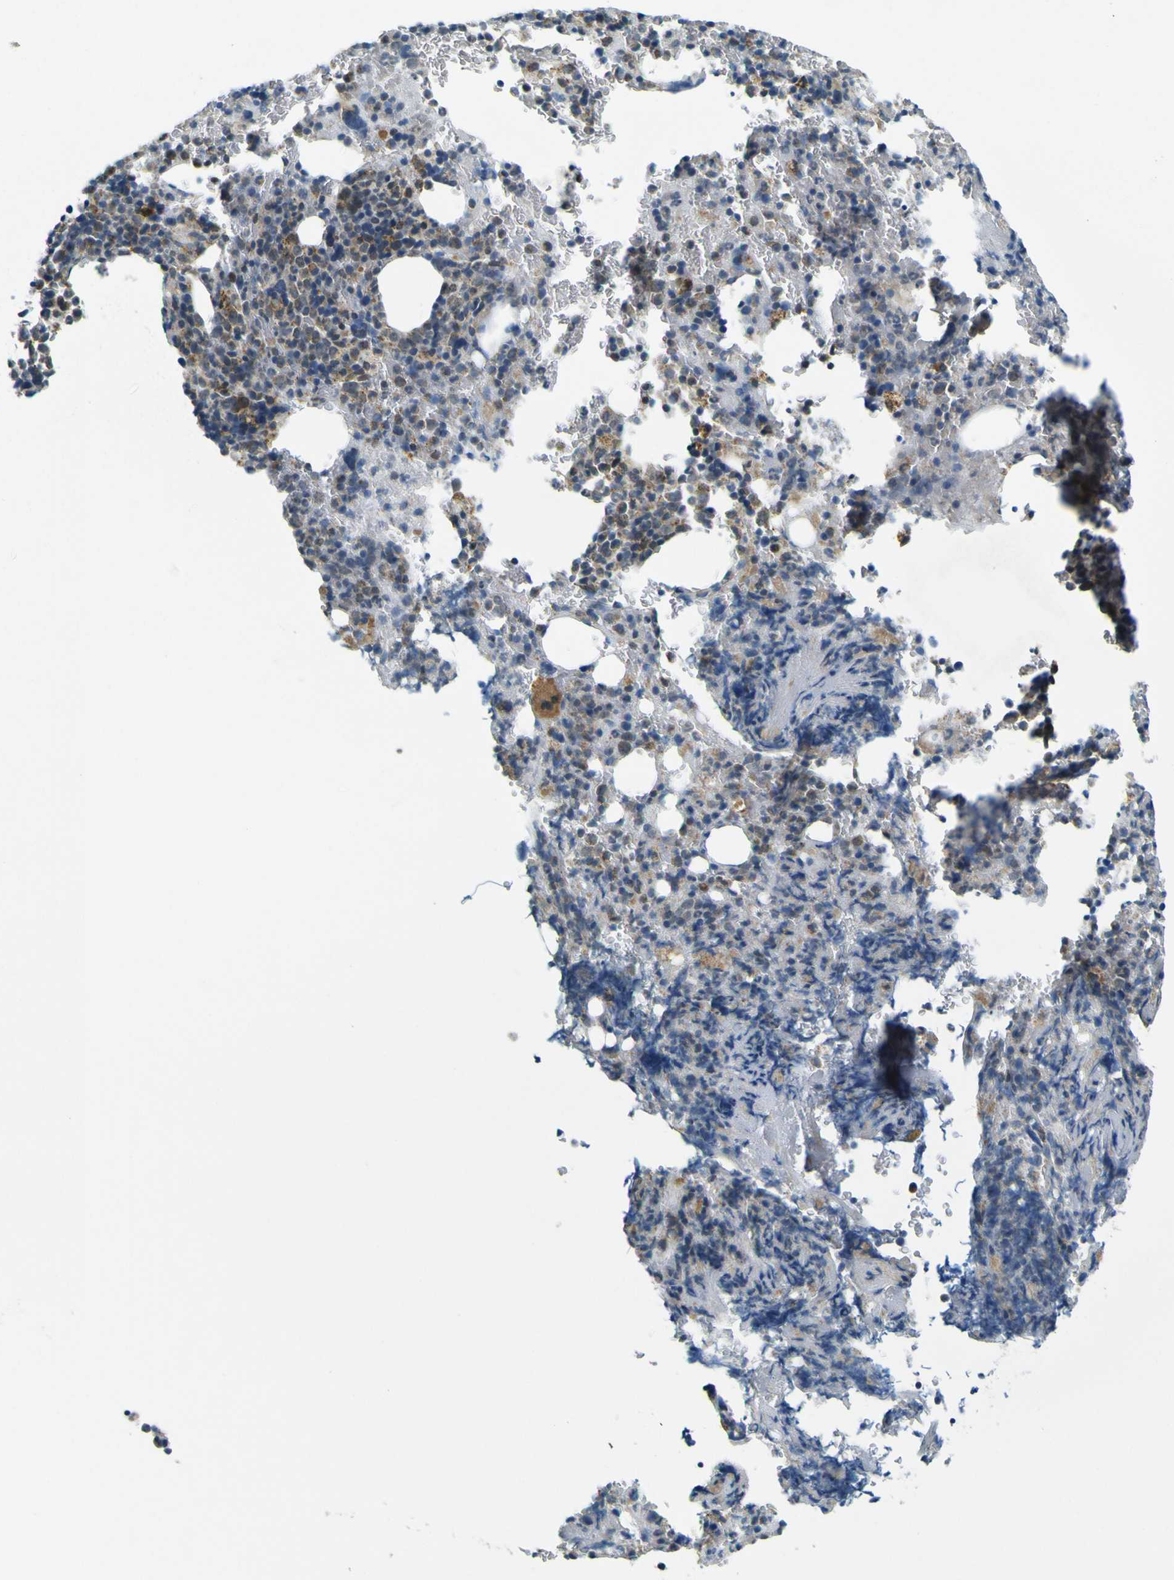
{"staining": {"intensity": "moderate", "quantity": "<25%", "location": "cytoplasmic/membranous"}, "tissue": "bone marrow", "cell_type": "Hematopoietic cells", "image_type": "normal", "snomed": [{"axis": "morphology", "description": "Normal tissue, NOS"}, {"axis": "morphology", "description": "Inflammation, NOS"}, {"axis": "topography", "description": "Bone marrow"}], "caption": "Hematopoietic cells reveal low levels of moderate cytoplasmic/membranous positivity in about <25% of cells in normal bone marrow. (DAB (3,3'-diaminobenzidine) = brown stain, brightfield microscopy at high magnification).", "gene": "ACBD5", "patient": {"sex": "male", "age": 72}}